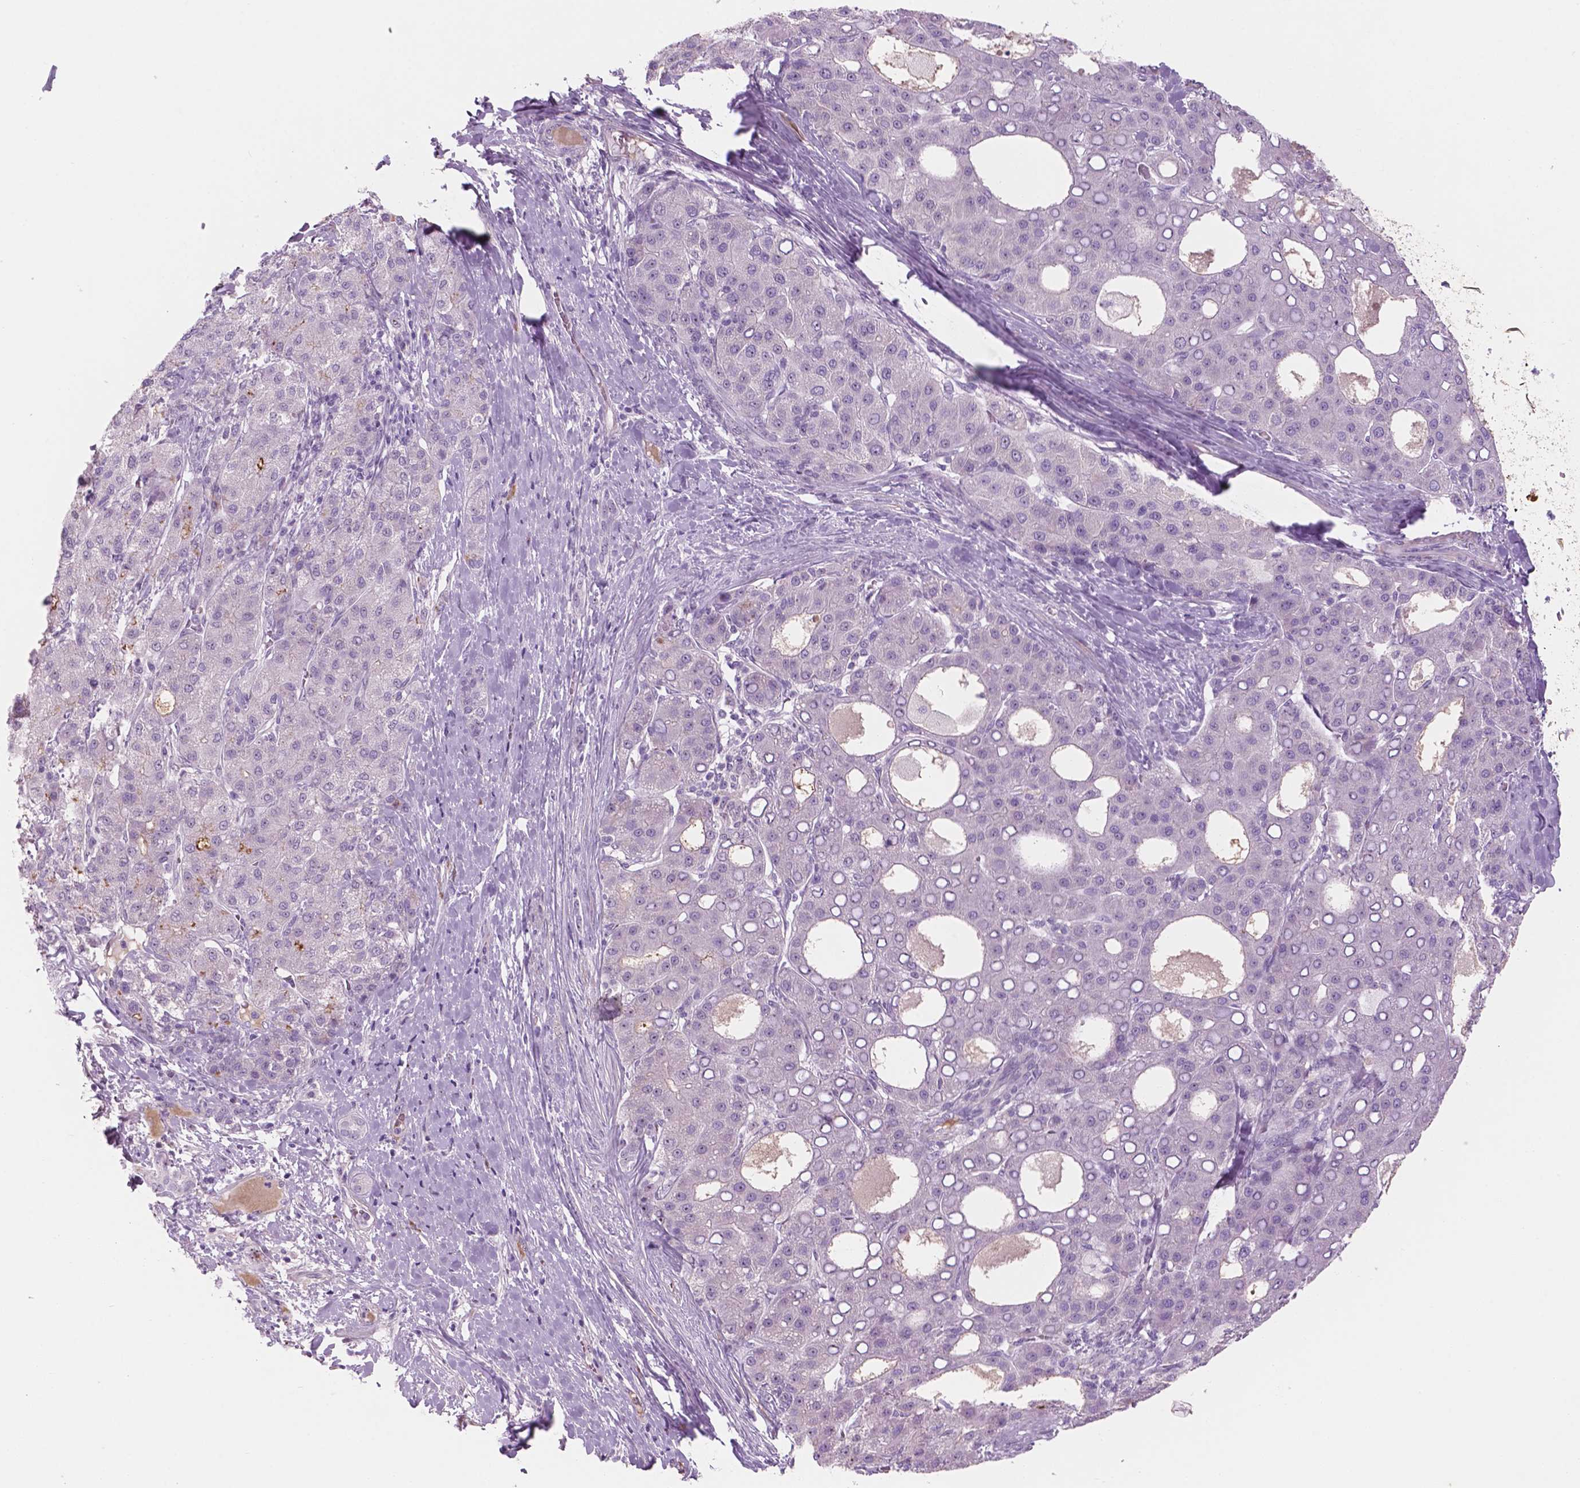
{"staining": {"intensity": "negative", "quantity": "none", "location": "none"}, "tissue": "liver cancer", "cell_type": "Tumor cells", "image_type": "cancer", "snomed": [{"axis": "morphology", "description": "Carcinoma, Hepatocellular, NOS"}, {"axis": "topography", "description": "Liver"}], "caption": "The image demonstrates no staining of tumor cells in liver hepatocellular carcinoma.", "gene": "ZNF853", "patient": {"sex": "male", "age": 65}}